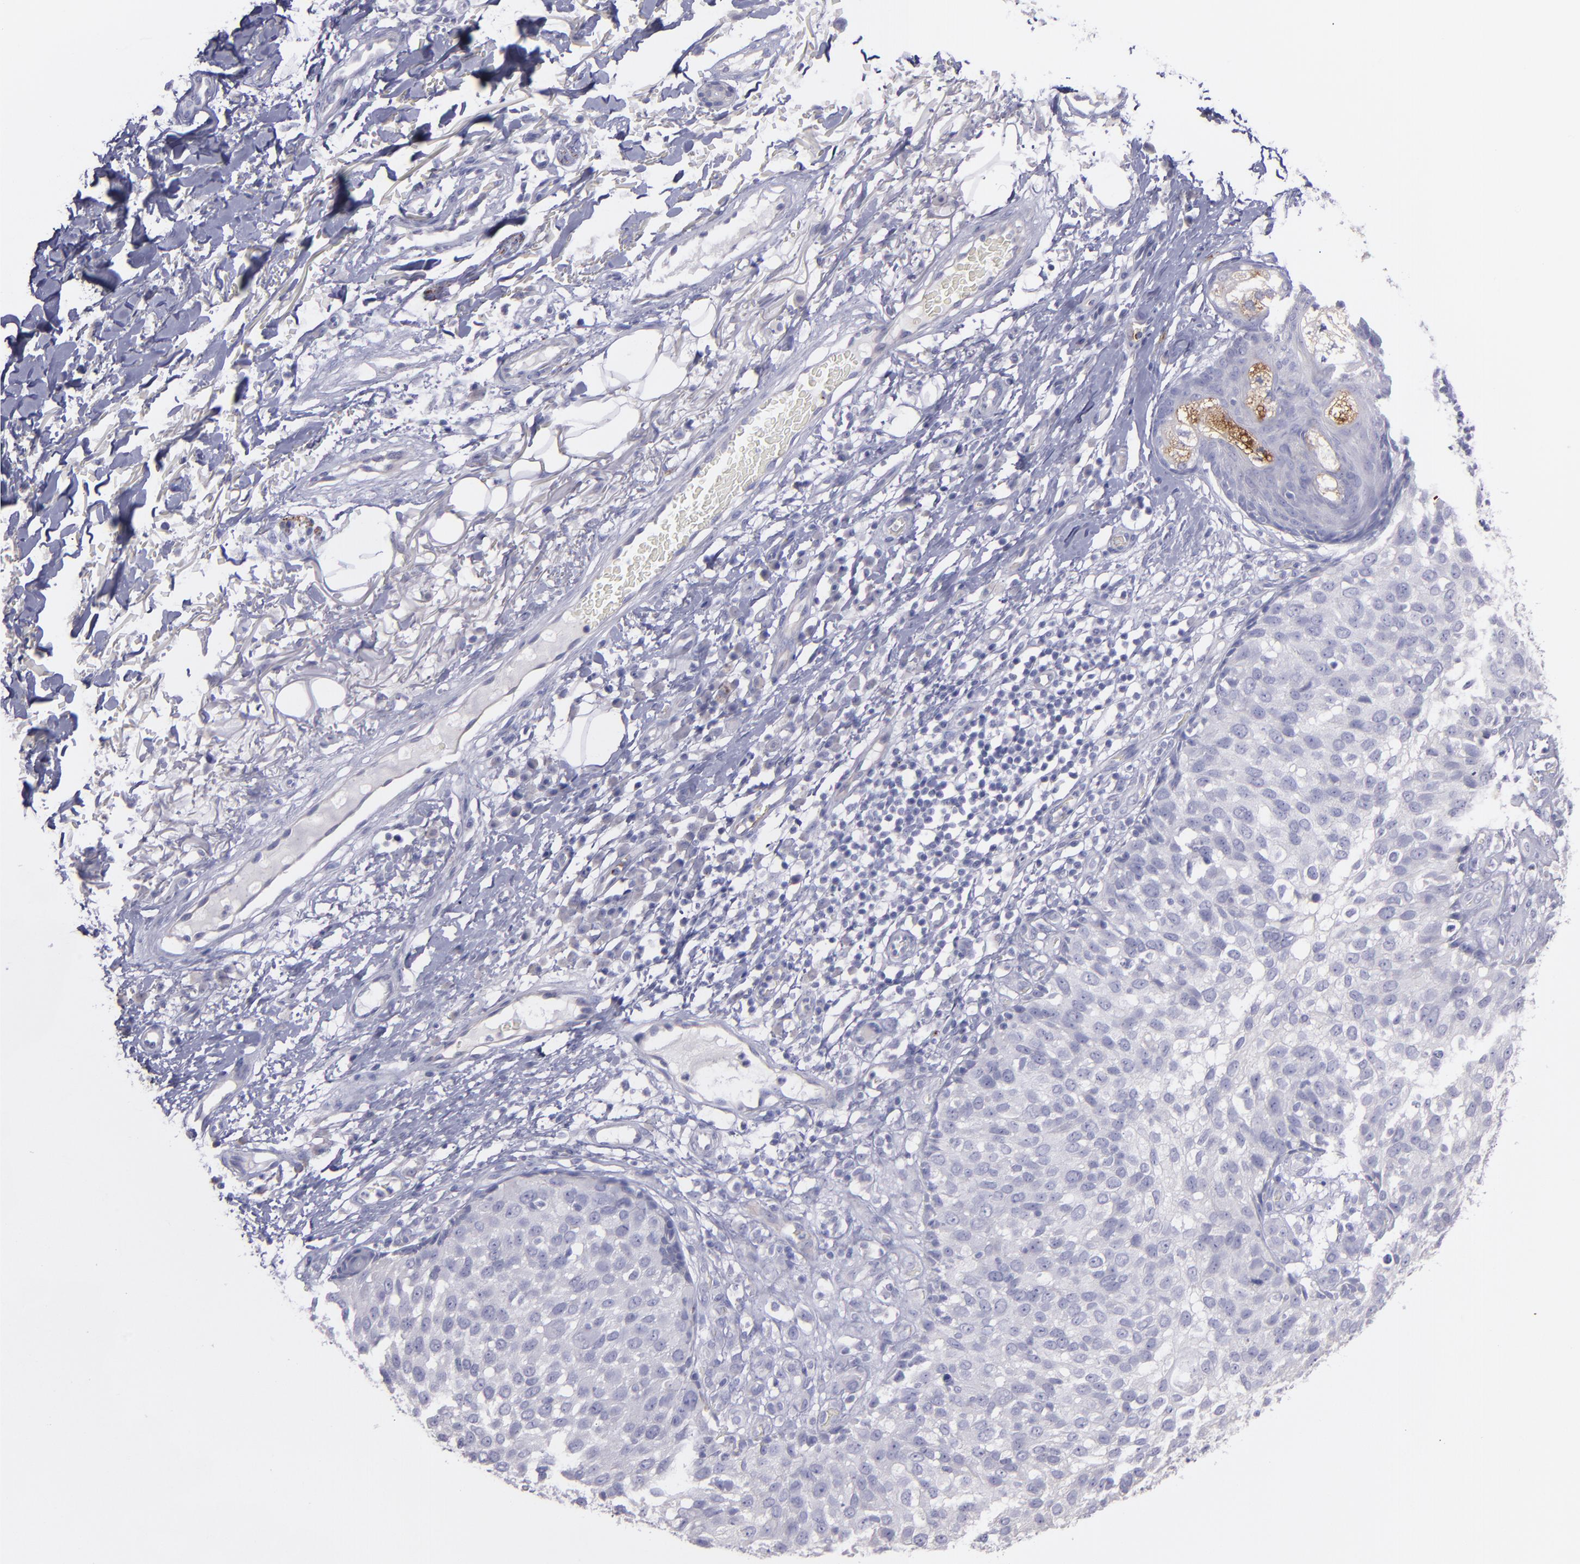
{"staining": {"intensity": "negative", "quantity": "none", "location": "none"}, "tissue": "skin cancer", "cell_type": "Tumor cells", "image_type": "cancer", "snomed": [{"axis": "morphology", "description": "Squamous cell carcinoma, NOS"}, {"axis": "topography", "description": "Skin"}], "caption": "Immunohistochemistry (IHC) of skin squamous cell carcinoma reveals no positivity in tumor cells. Brightfield microscopy of immunohistochemistry stained with DAB (3,3'-diaminobenzidine) (brown) and hematoxylin (blue), captured at high magnification.", "gene": "SNAP25", "patient": {"sex": "male", "age": 87}}